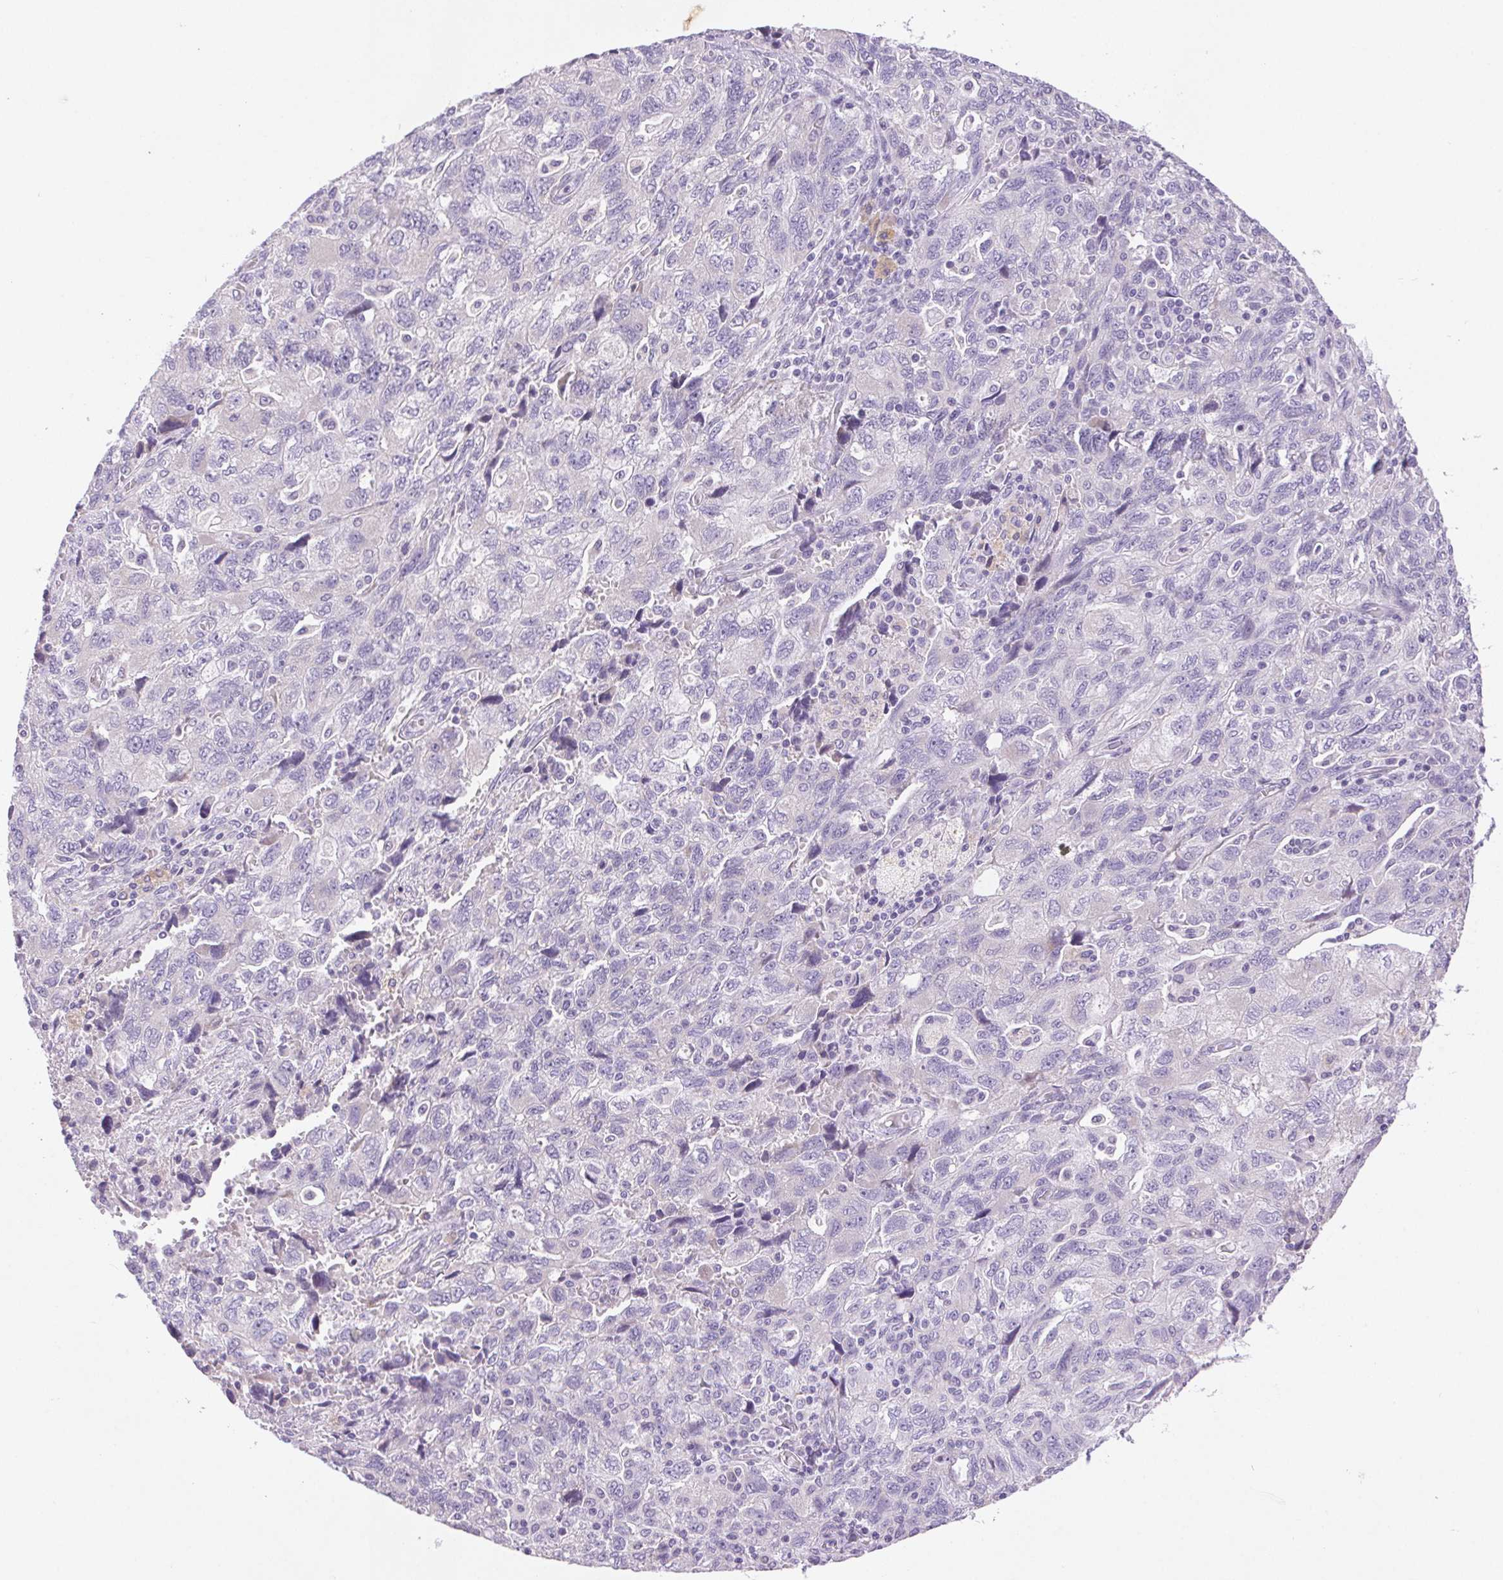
{"staining": {"intensity": "negative", "quantity": "none", "location": "none"}, "tissue": "ovarian cancer", "cell_type": "Tumor cells", "image_type": "cancer", "snomed": [{"axis": "morphology", "description": "Carcinoma, NOS"}, {"axis": "morphology", "description": "Cystadenocarcinoma, serous, NOS"}, {"axis": "topography", "description": "Ovary"}], "caption": "High magnification brightfield microscopy of ovarian cancer (carcinoma) stained with DAB (3,3'-diaminobenzidine) (brown) and counterstained with hematoxylin (blue): tumor cells show no significant expression.", "gene": "ARHGAP11B", "patient": {"sex": "female", "age": 69}}